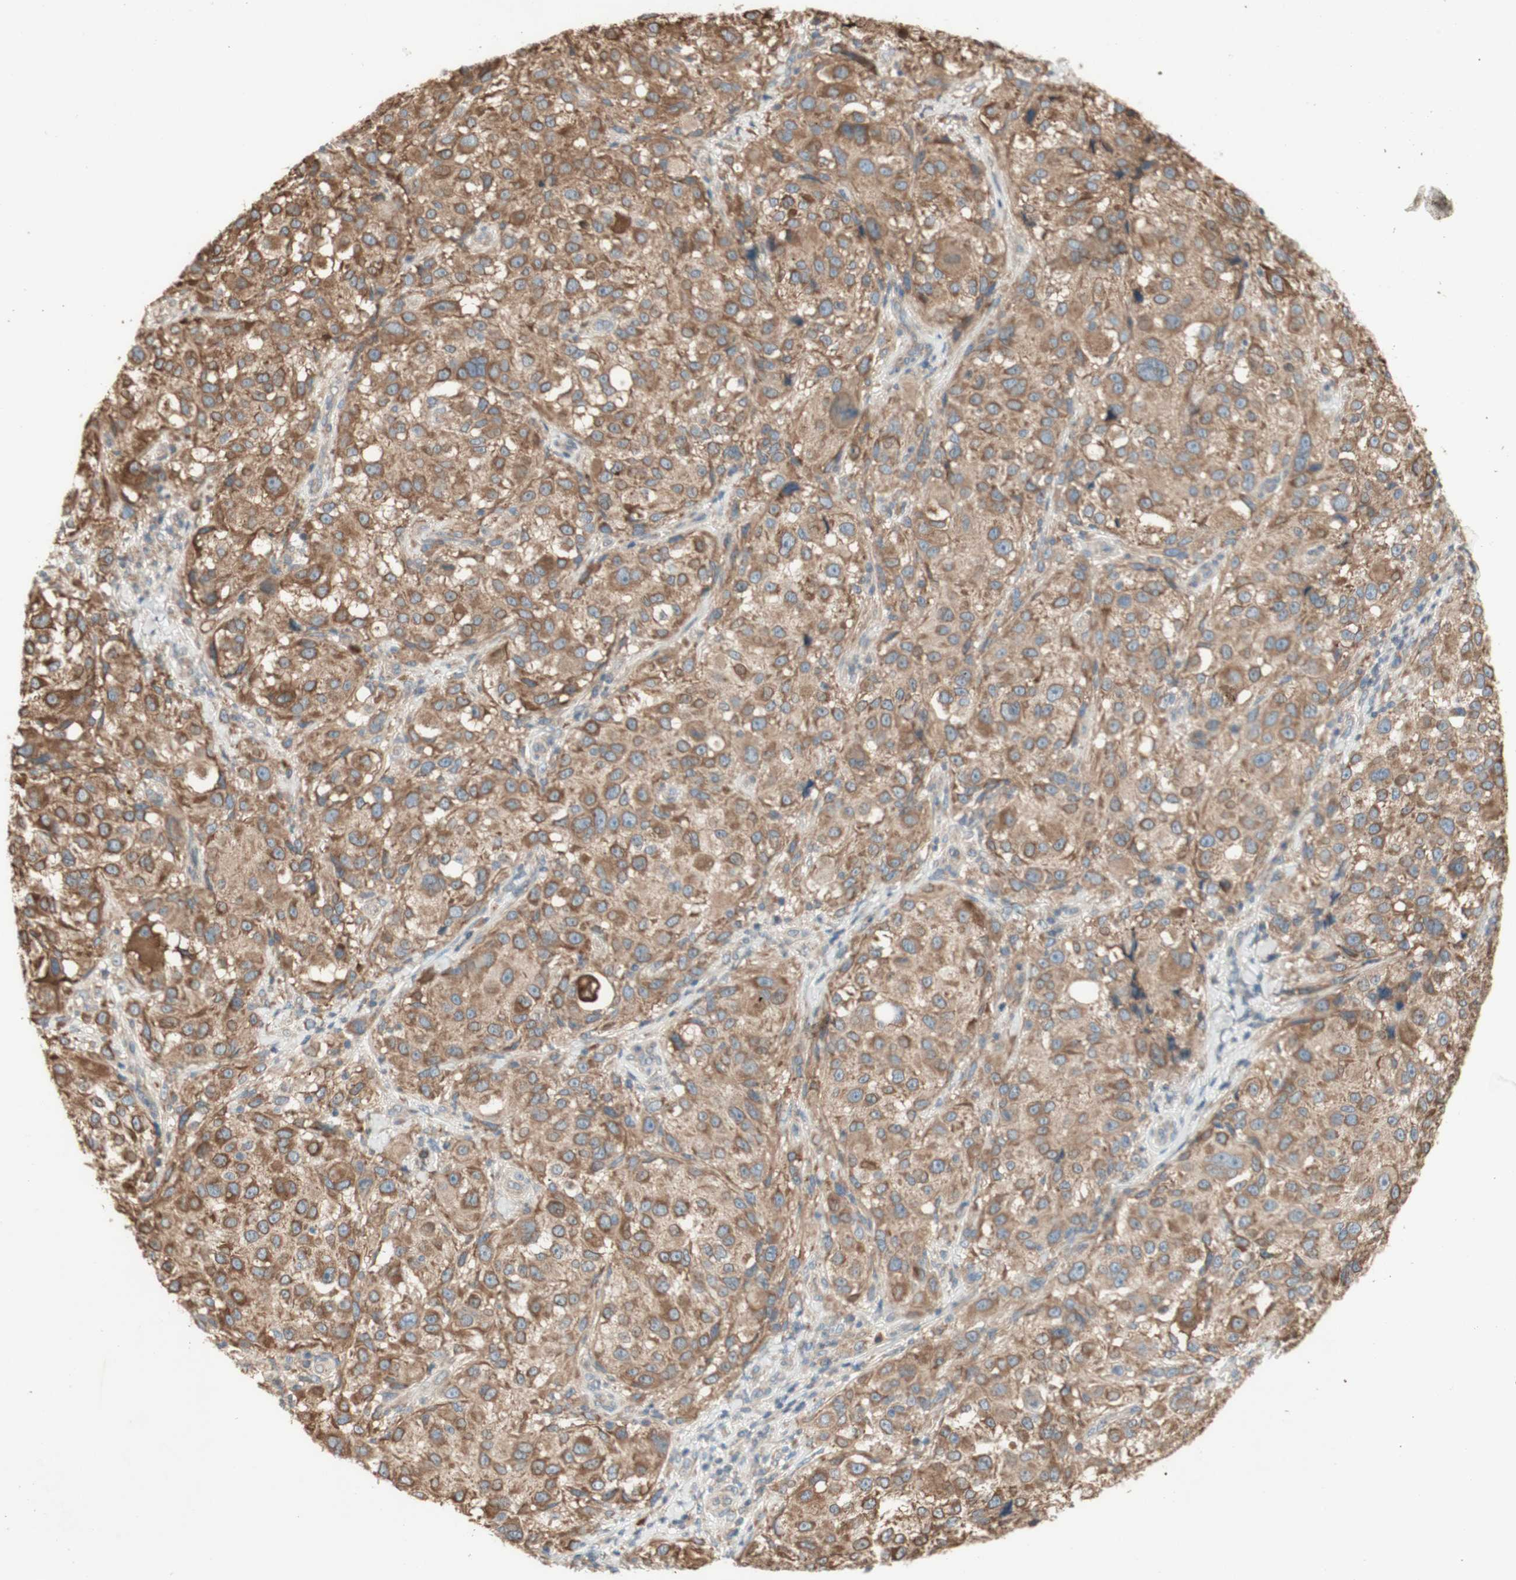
{"staining": {"intensity": "moderate", "quantity": ">75%", "location": "cytoplasmic/membranous"}, "tissue": "melanoma", "cell_type": "Tumor cells", "image_type": "cancer", "snomed": [{"axis": "morphology", "description": "Necrosis, NOS"}, {"axis": "morphology", "description": "Malignant melanoma, NOS"}, {"axis": "topography", "description": "Skin"}], "caption": "This is an image of immunohistochemistry (IHC) staining of melanoma, which shows moderate staining in the cytoplasmic/membranous of tumor cells.", "gene": "SOCS2", "patient": {"sex": "female", "age": 87}}